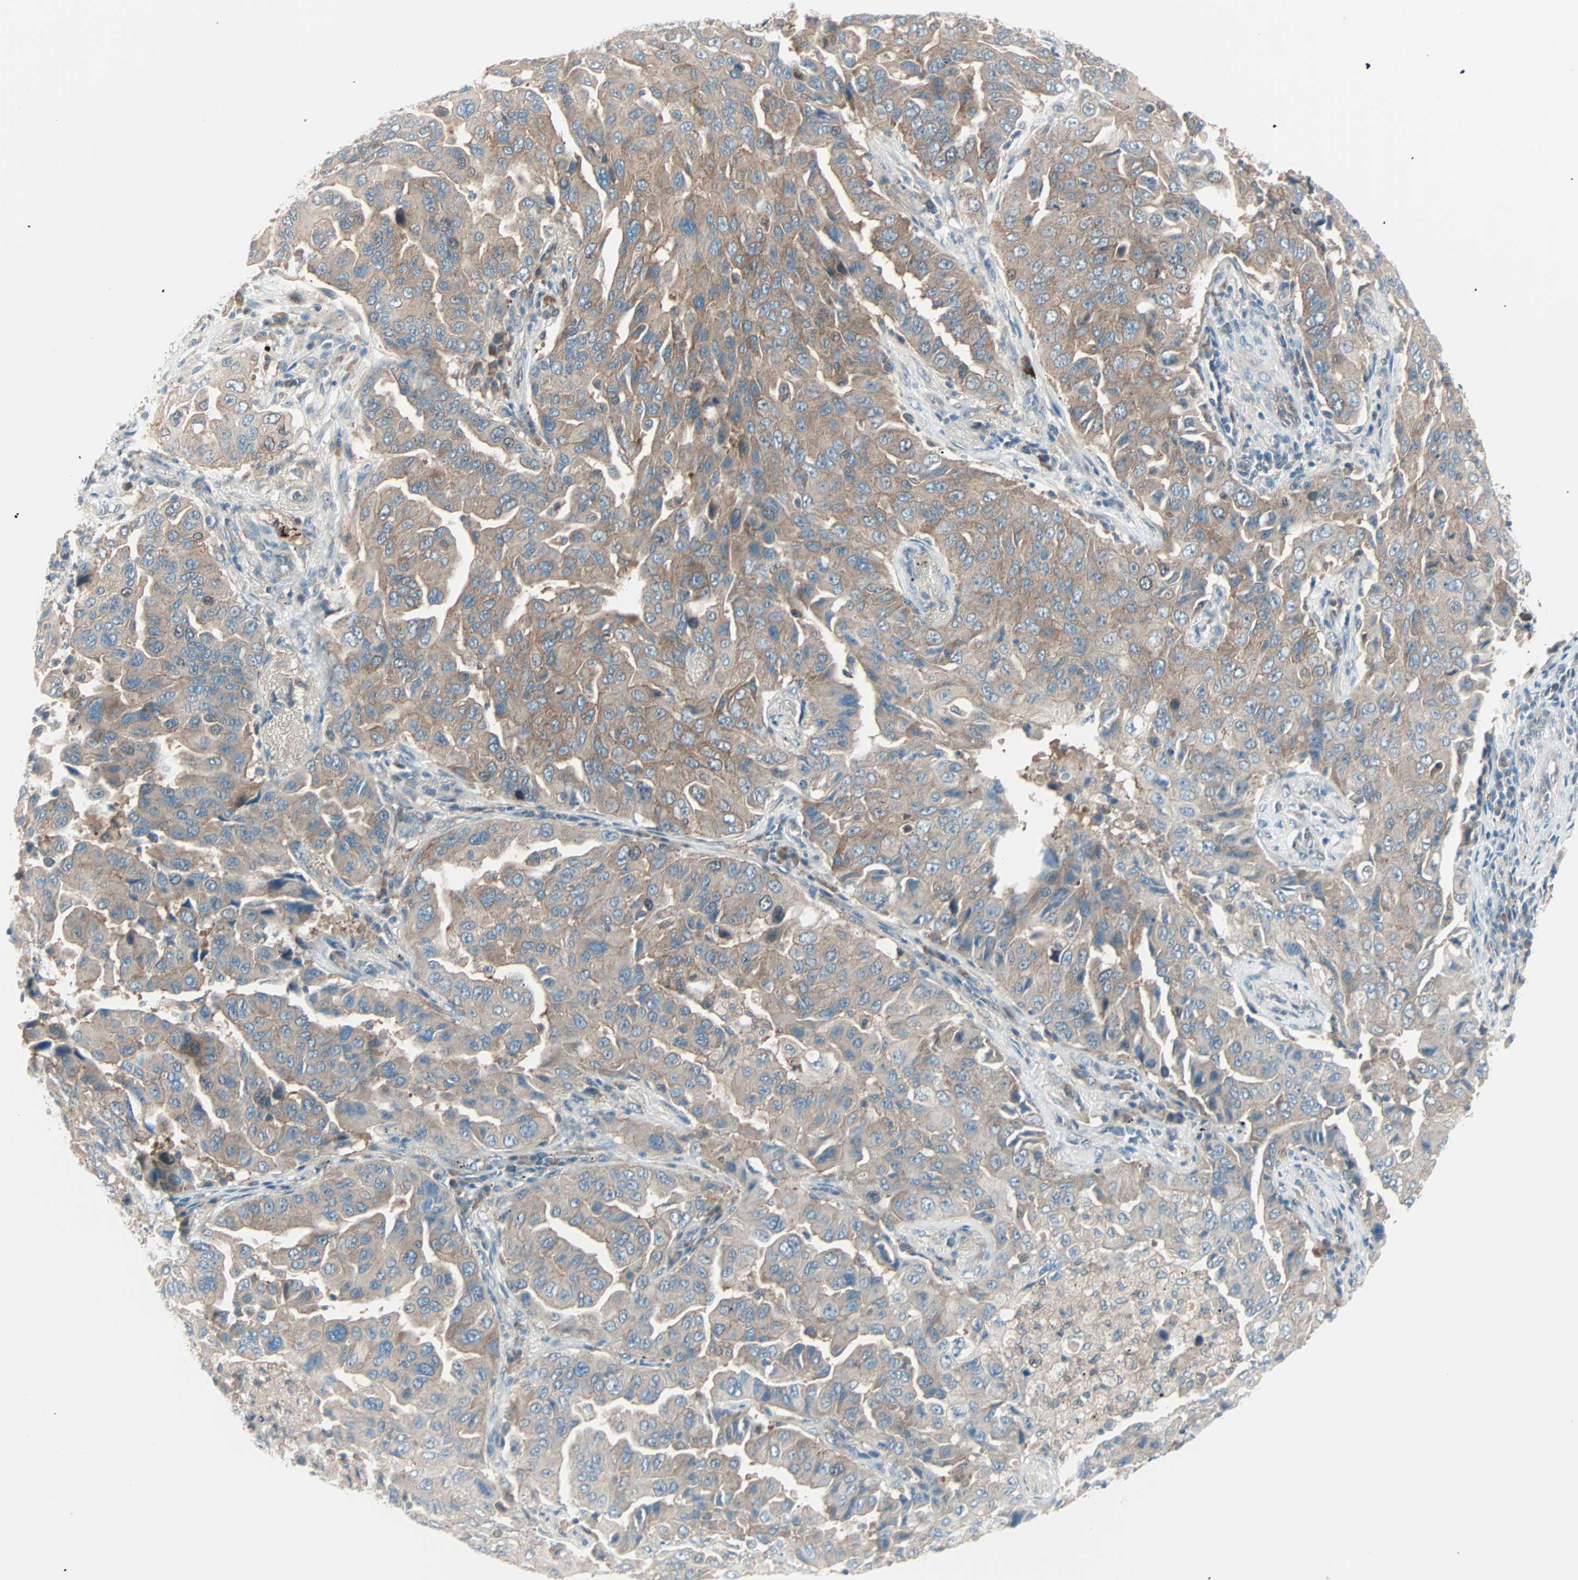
{"staining": {"intensity": "moderate", "quantity": ">75%", "location": "cytoplasmic/membranous"}, "tissue": "lung cancer", "cell_type": "Tumor cells", "image_type": "cancer", "snomed": [{"axis": "morphology", "description": "Adenocarcinoma, NOS"}, {"axis": "topography", "description": "Lung"}], "caption": "Immunohistochemical staining of lung cancer exhibits medium levels of moderate cytoplasmic/membranous staining in about >75% of tumor cells.", "gene": "SMIM8", "patient": {"sex": "female", "age": 65}}